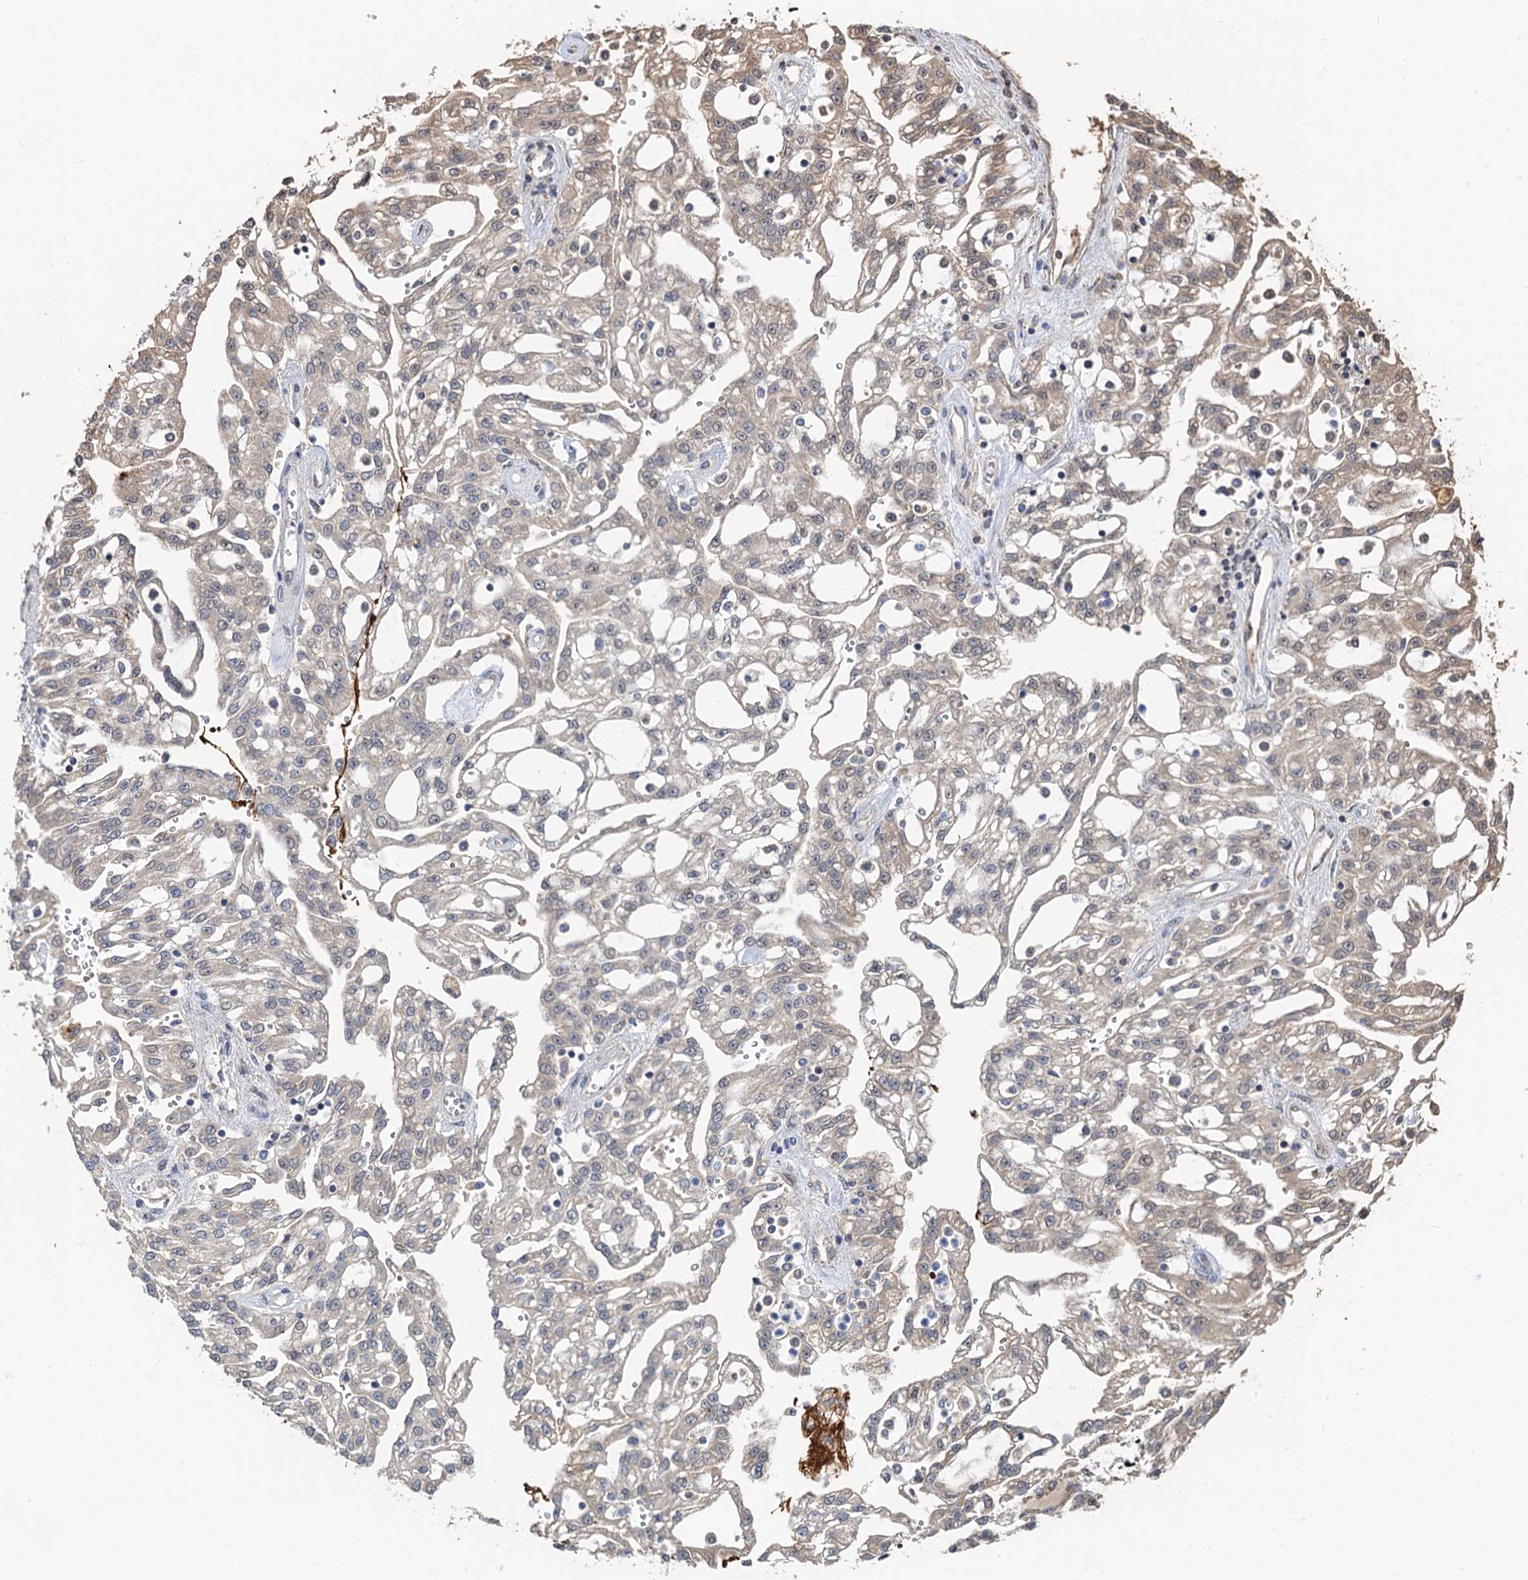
{"staining": {"intensity": "negative", "quantity": "none", "location": "none"}, "tissue": "renal cancer", "cell_type": "Tumor cells", "image_type": "cancer", "snomed": [{"axis": "morphology", "description": "Adenocarcinoma, NOS"}, {"axis": "topography", "description": "Kidney"}], "caption": "This is an immunohistochemistry histopathology image of renal cancer (adenocarcinoma). There is no positivity in tumor cells.", "gene": "DEXI", "patient": {"sex": "male", "age": 63}}